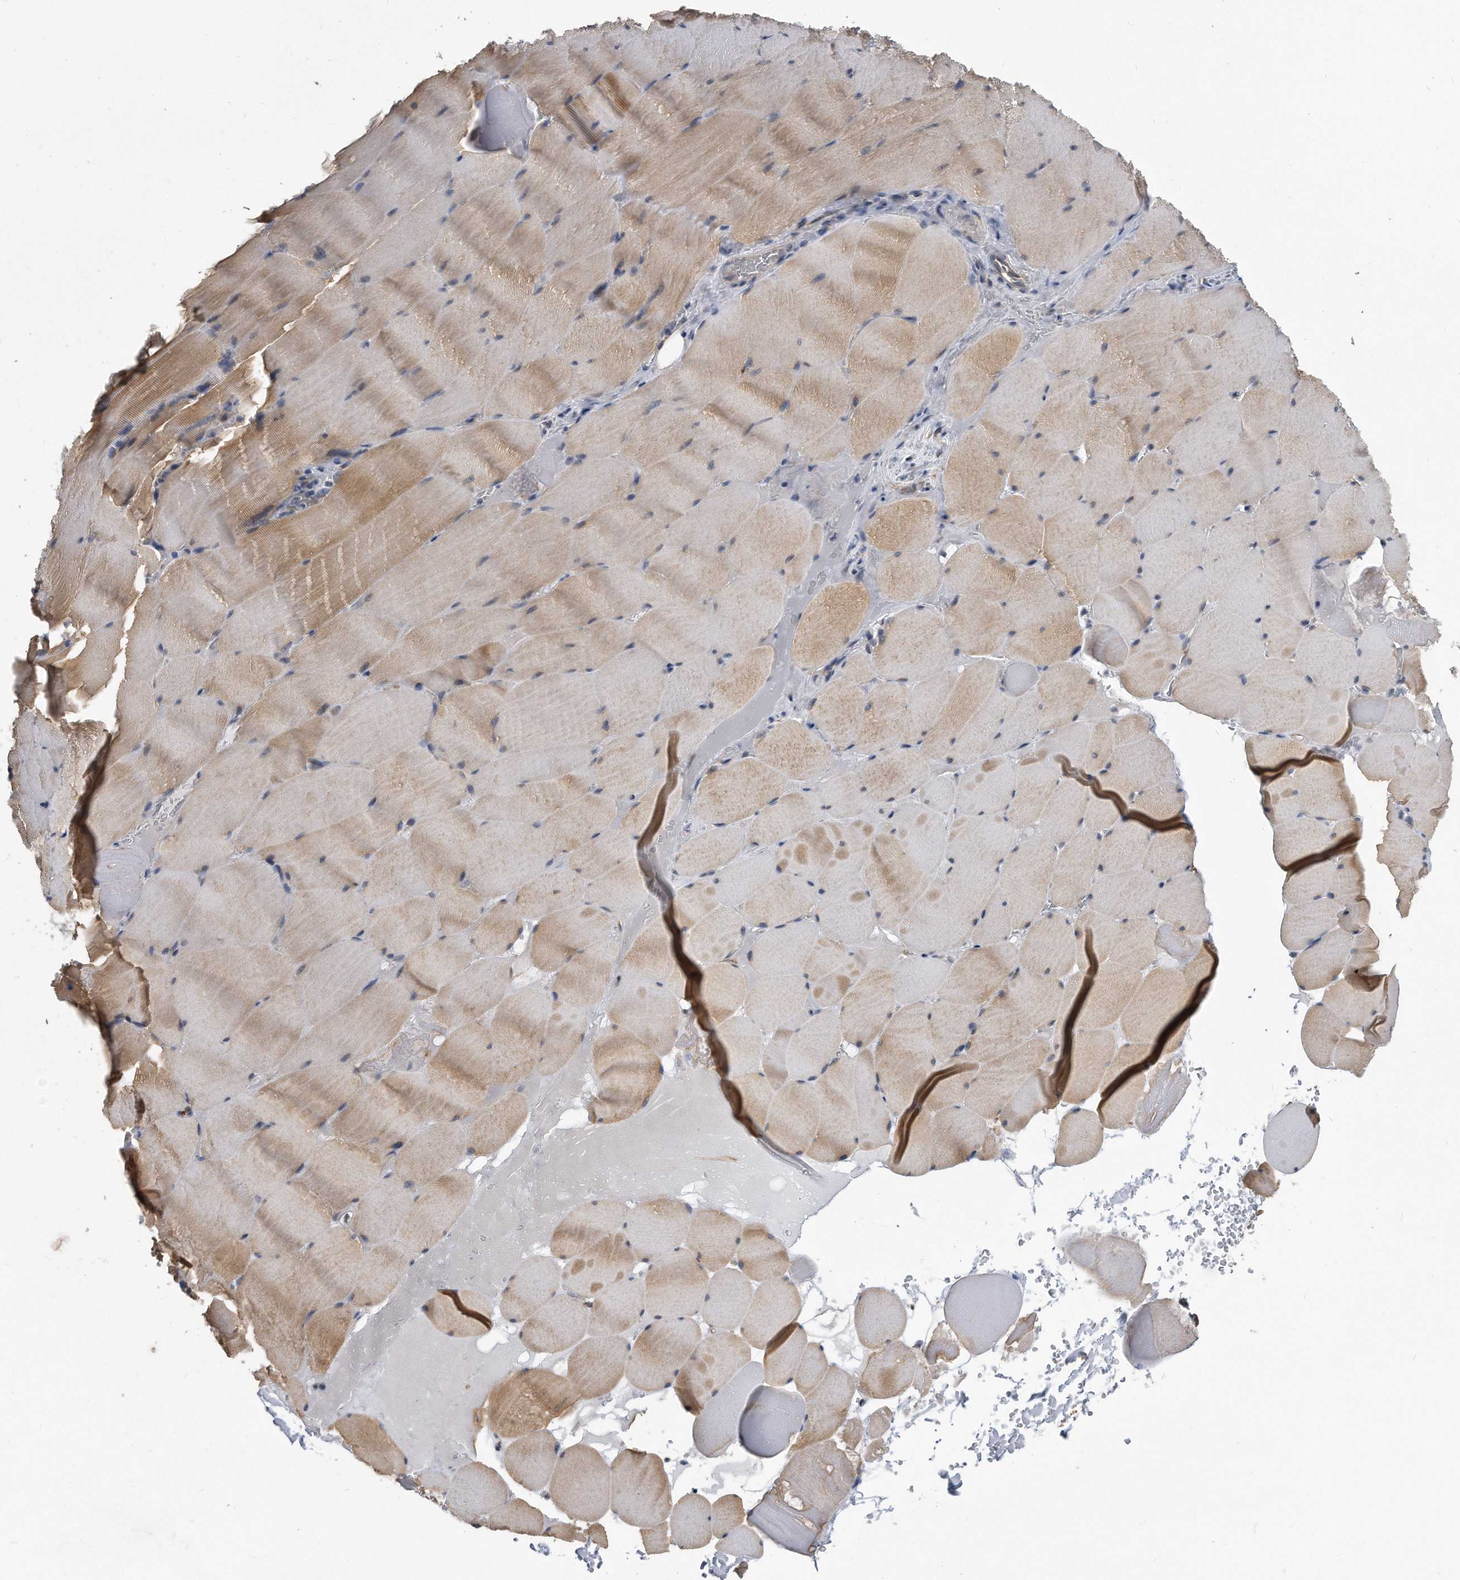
{"staining": {"intensity": "moderate", "quantity": "25%-75%", "location": "cytoplasmic/membranous"}, "tissue": "skeletal muscle", "cell_type": "Myocytes", "image_type": "normal", "snomed": [{"axis": "morphology", "description": "Normal tissue, NOS"}, {"axis": "topography", "description": "Skeletal muscle"}], "caption": "Immunohistochemical staining of benign human skeletal muscle demonstrates 25%-75% levels of moderate cytoplasmic/membranous protein expression in about 25%-75% of myocytes.", "gene": "CCDC47", "patient": {"sex": "male", "age": 62}}